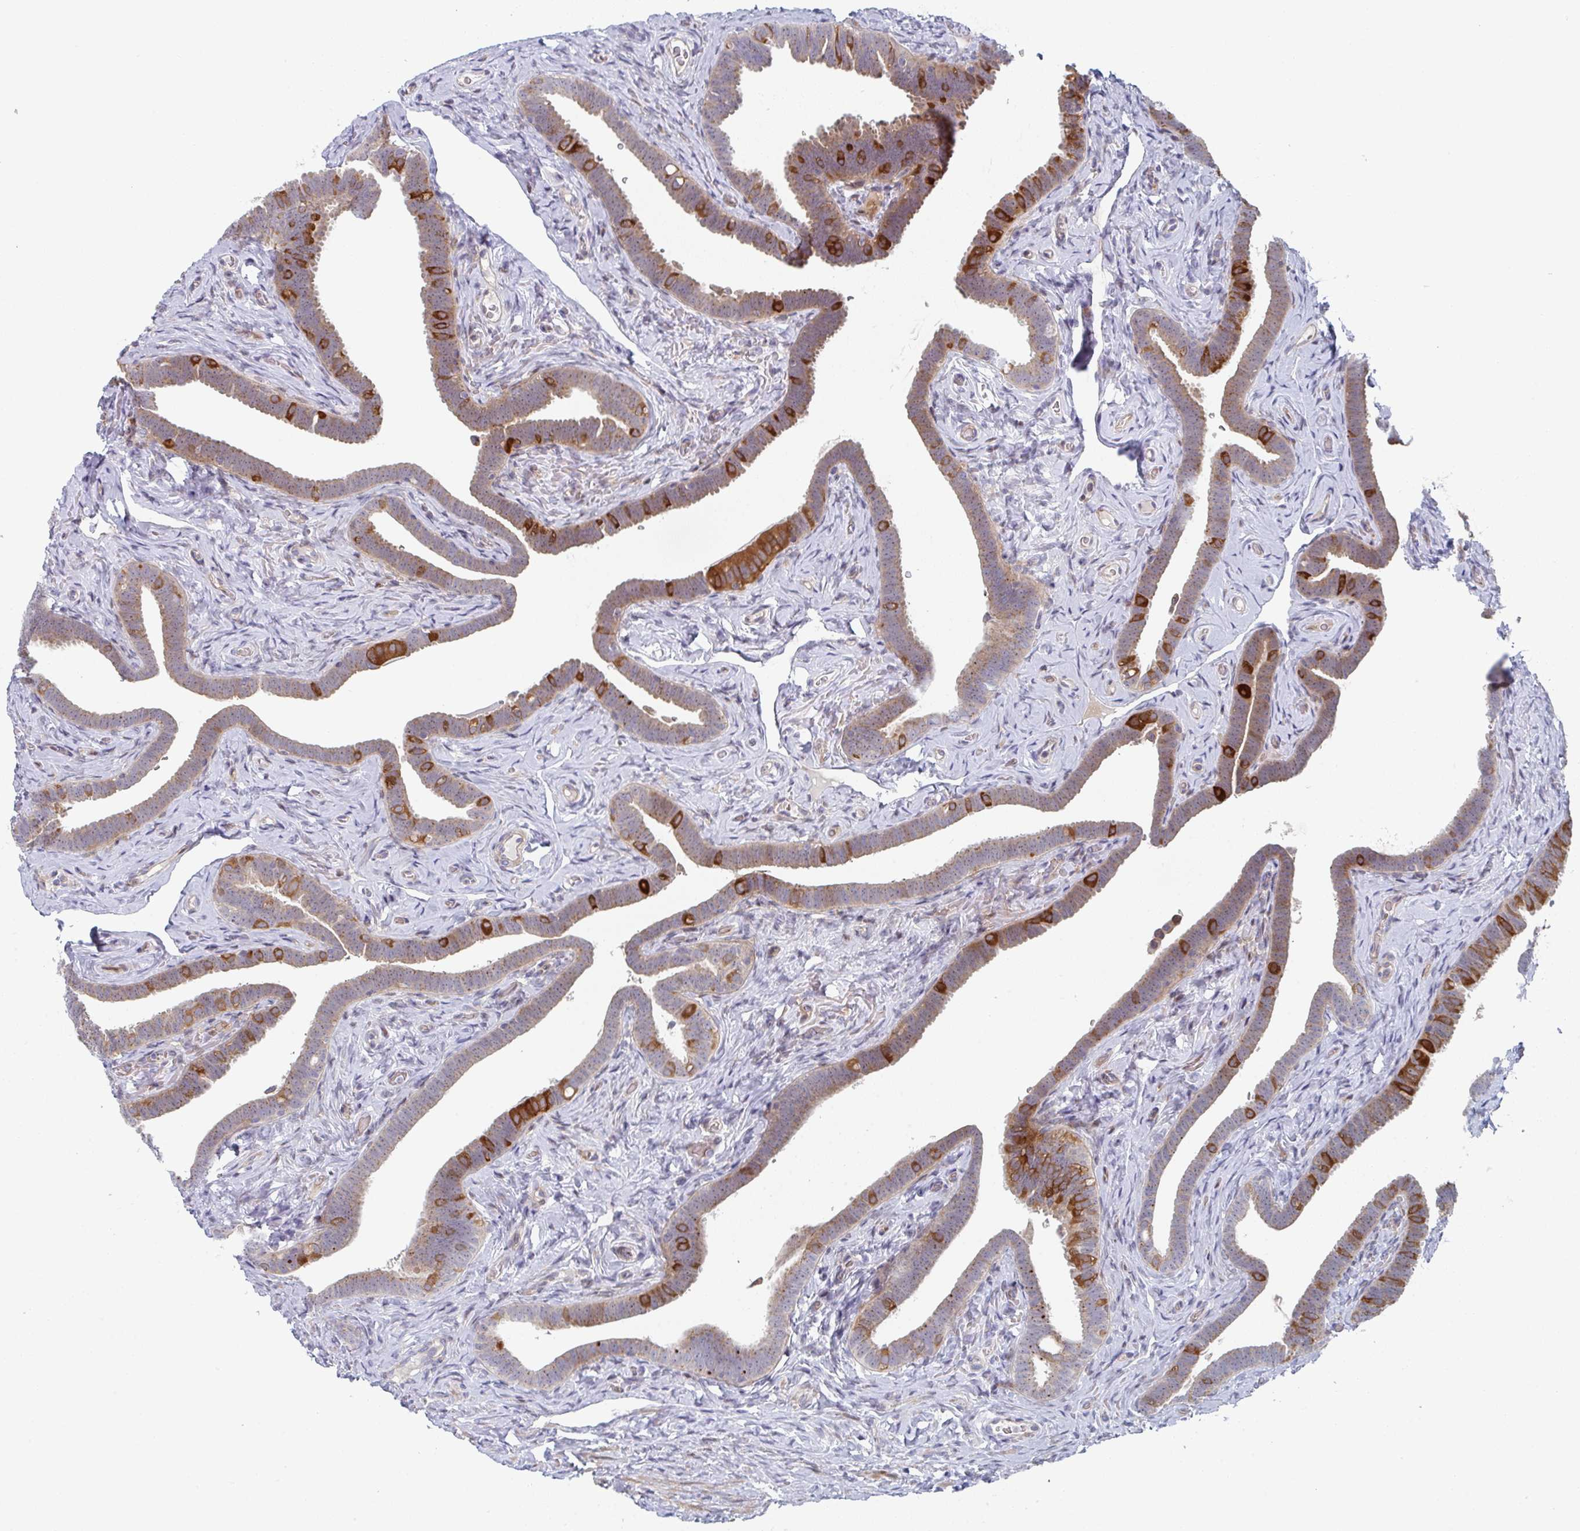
{"staining": {"intensity": "strong", "quantity": "25%-75%", "location": "cytoplasmic/membranous"}, "tissue": "fallopian tube", "cell_type": "Glandular cells", "image_type": "normal", "snomed": [{"axis": "morphology", "description": "Normal tissue, NOS"}, {"axis": "topography", "description": "Fallopian tube"}], "caption": "Unremarkable fallopian tube demonstrates strong cytoplasmic/membranous positivity in approximately 25%-75% of glandular cells, visualized by immunohistochemistry.", "gene": "ZNF644", "patient": {"sex": "female", "age": 69}}